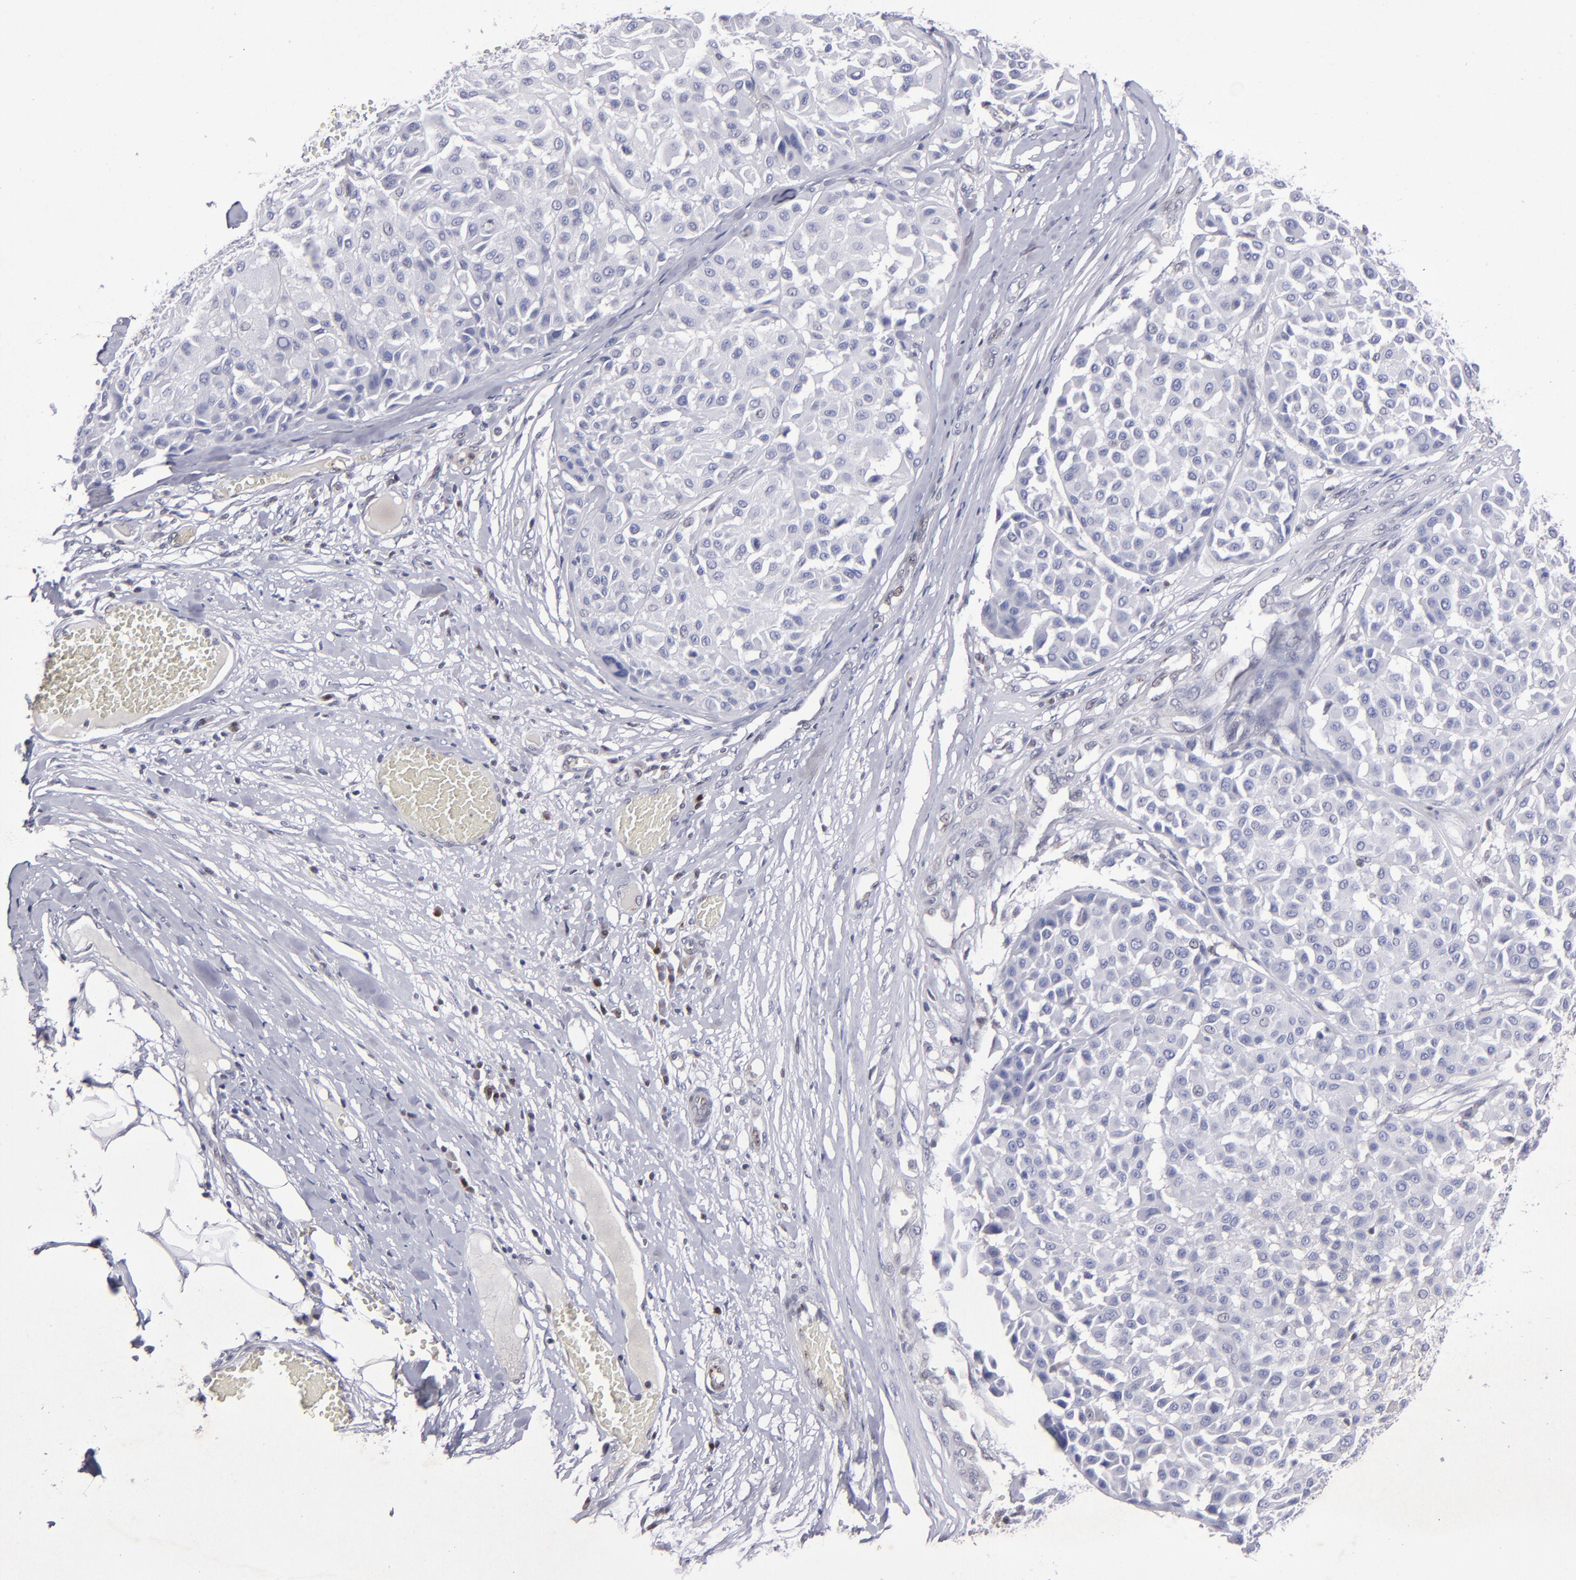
{"staining": {"intensity": "negative", "quantity": "none", "location": "none"}, "tissue": "melanoma", "cell_type": "Tumor cells", "image_type": "cancer", "snomed": [{"axis": "morphology", "description": "Malignant melanoma, Metastatic site"}, {"axis": "topography", "description": "Soft tissue"}], "caption": "There is no significant expression in tumor cells of melanoma.", "gene": "MGMT", "patient": {"sex": "male", "age": 41}}